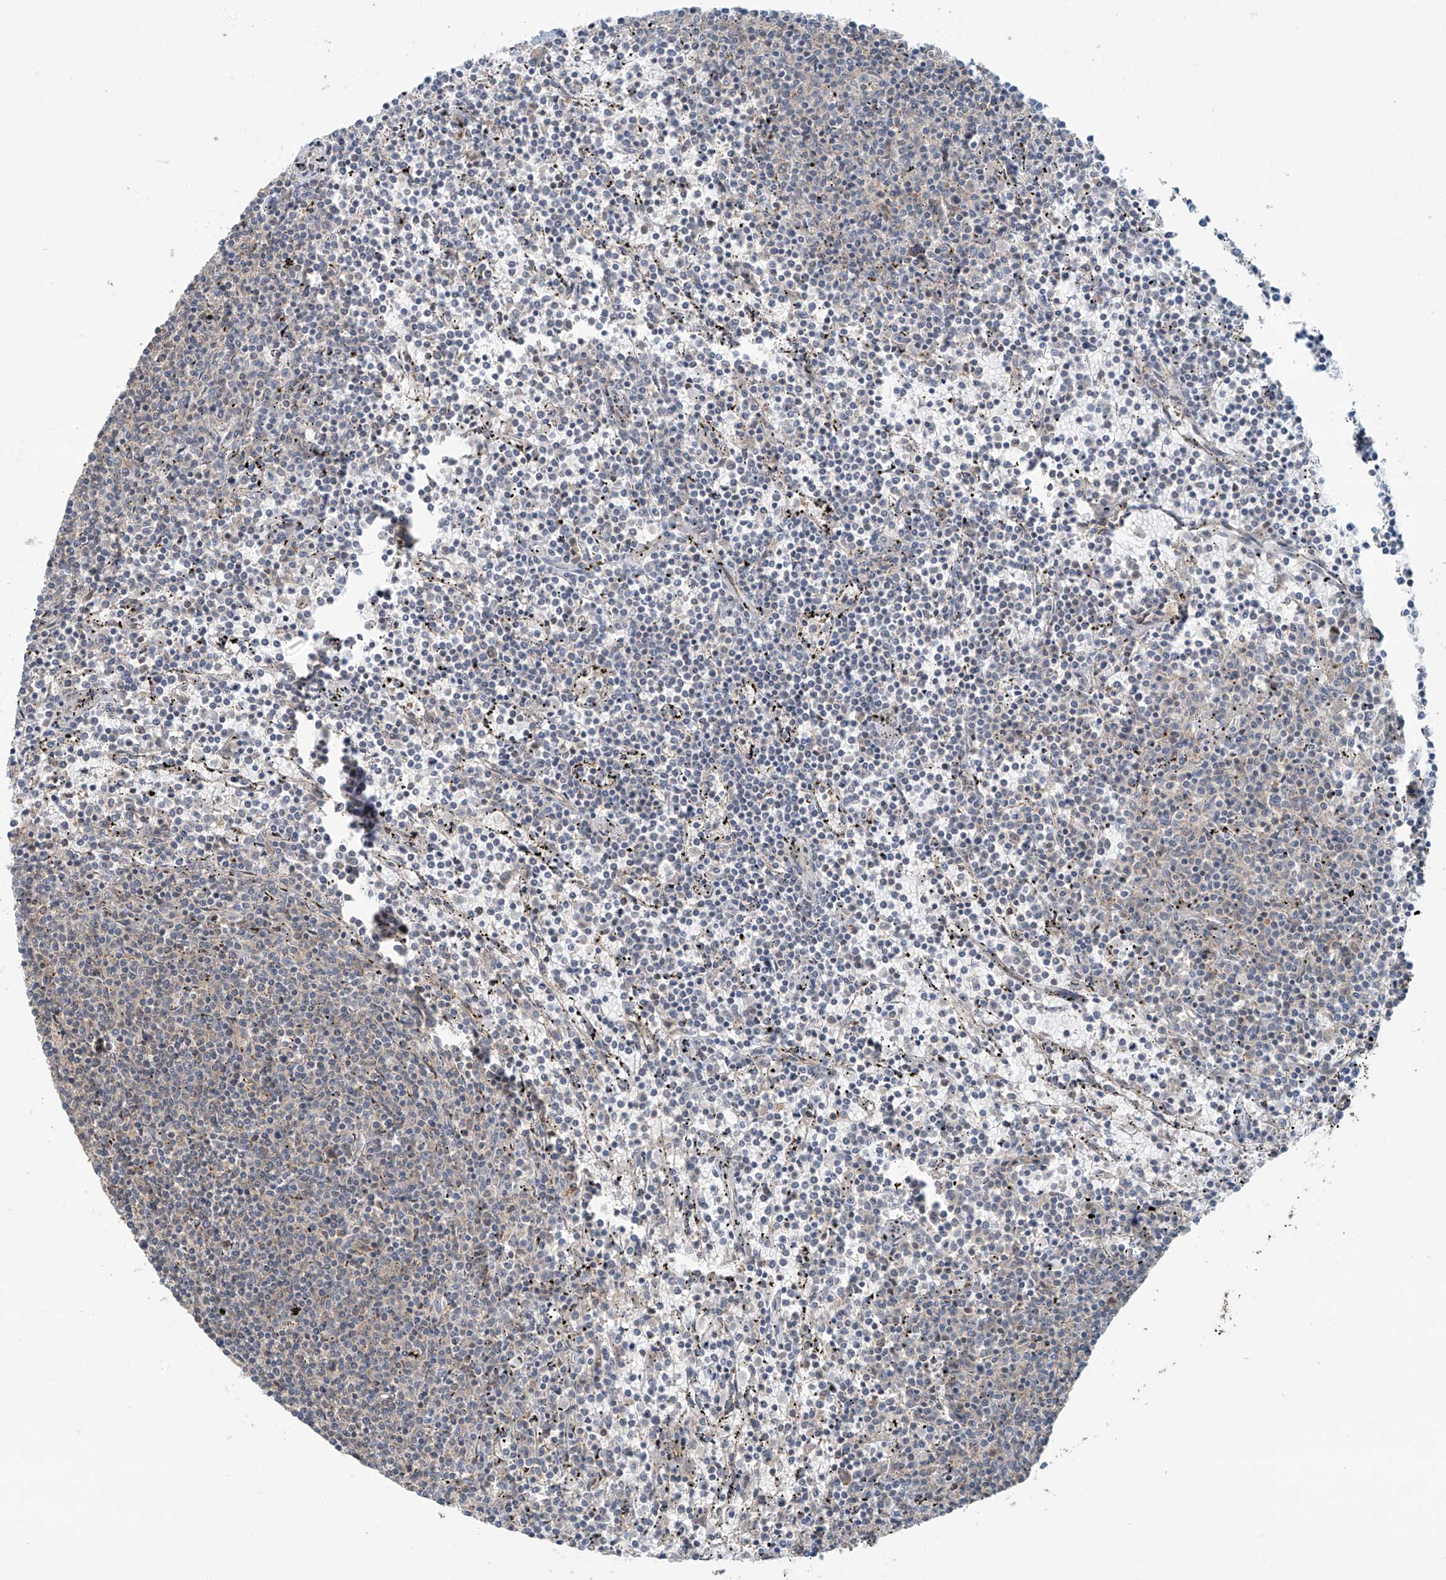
{"staining": {"intensity": "negative", "quantity": "none", "location": "none"}, "tissue": "lymphoma", "cell_type": "Tumor cells", "image_type": "cancer", "snomed": [{"axis": "morphology", "description": "Malignant lymphoma, non-Hodgkin's type, Low grade"}, {"axis": "topography", "description": "Spleen"}], "caption": "The photomicrograph displays no significant positivity in tumor cells of low-grade malignant lymphoma, non-Hodgkin's type.", "gene": "ZNF16", "patient": {"sex": "female", "age": 50}}